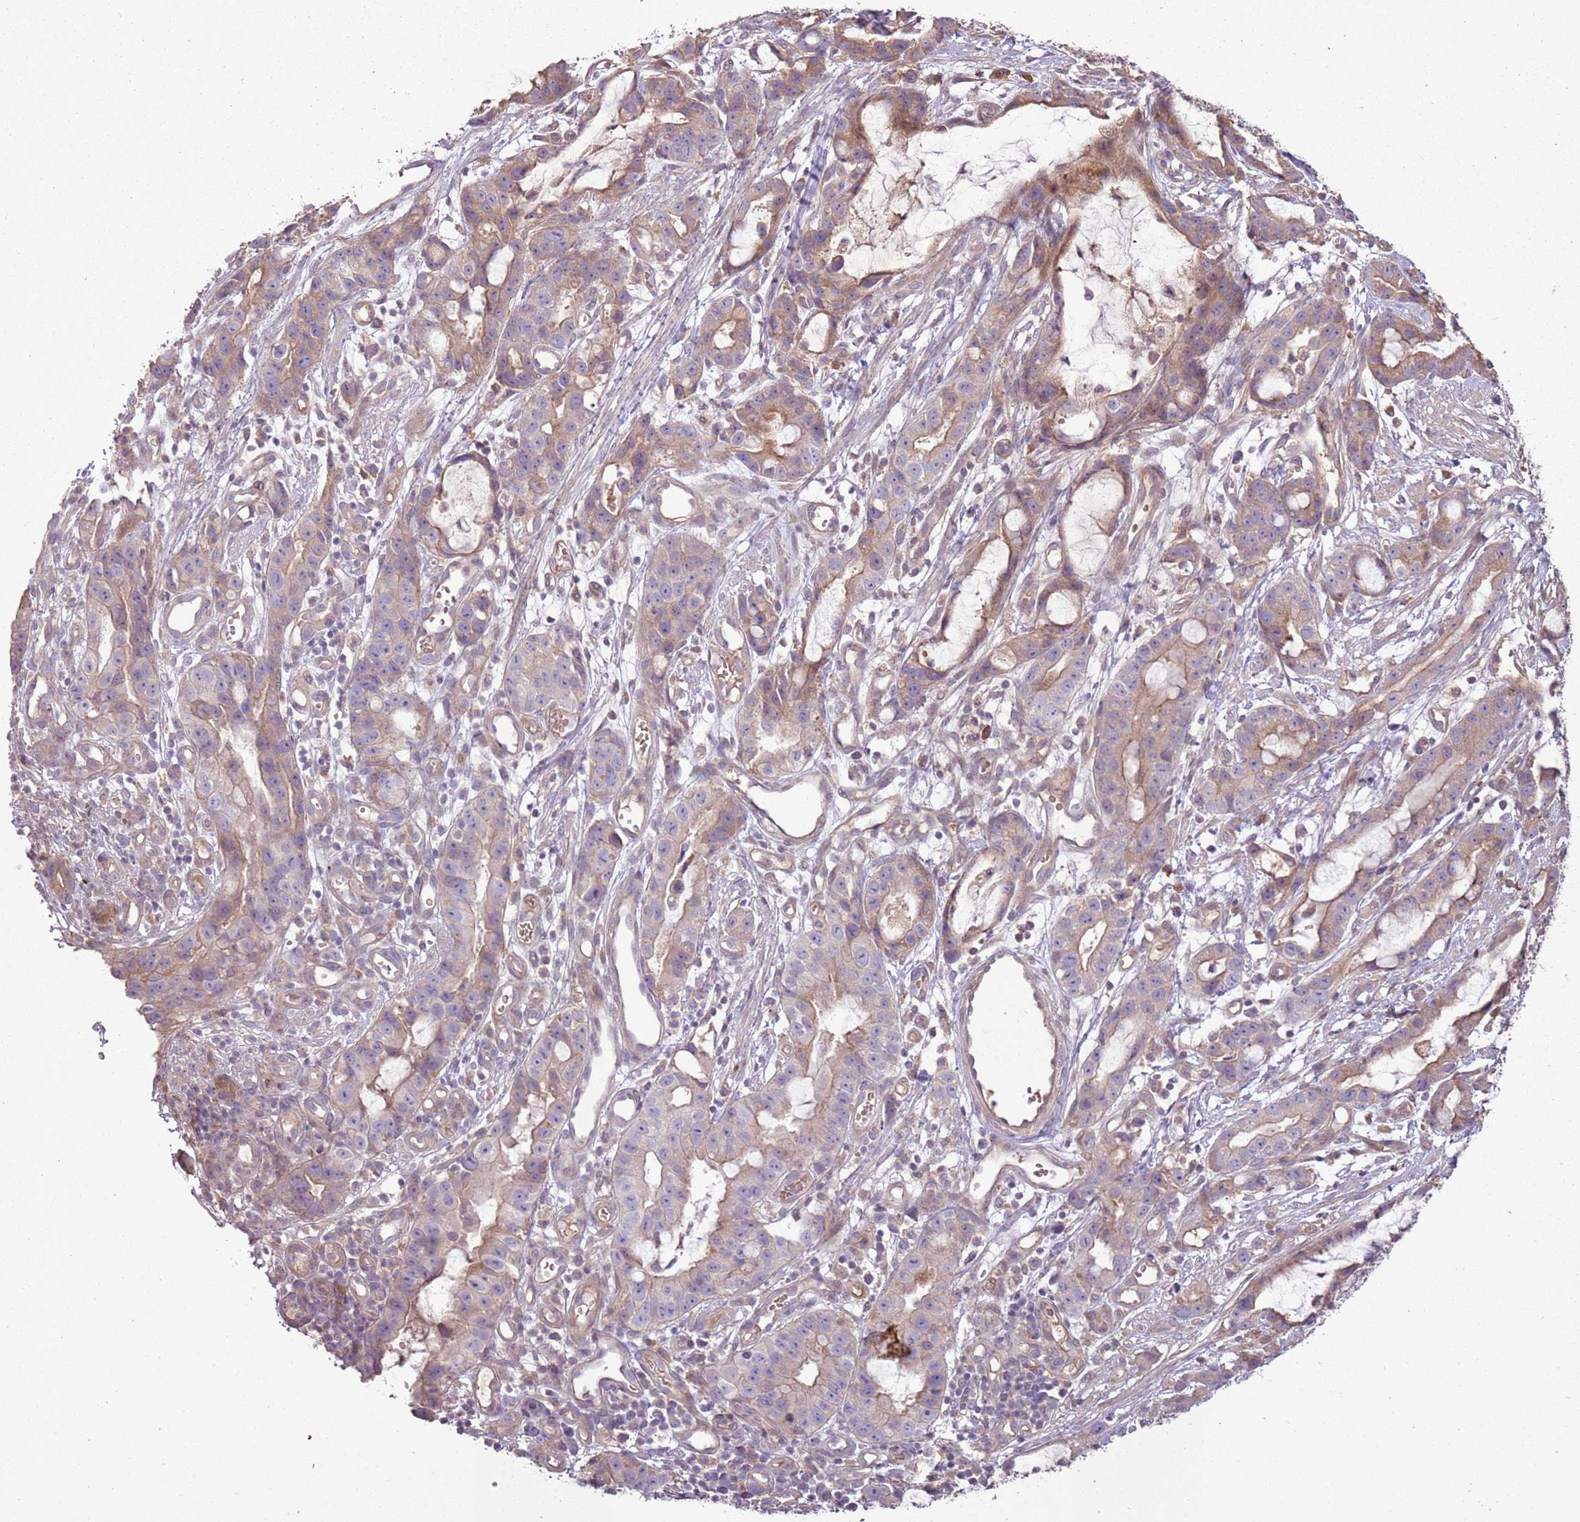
{"staining": {"intensity": "moderate", "quantity": "25%-75%", "location": "cytoplasmic/membranous"}, "tissue": "stomach cancer", "cell_type": "Tumor cells", "image_type": "cancer", "snomed": [{"axis": "morphology", "description": "Adenocarcinoma, NOS"}, {"axis": "topography", "description": "Stomach"}], "caption": "Human stomach adenocarcinoma stained with a protein marker reveals moderate staining in tumor cells.", "gene": "ANKRD24", "patient": {"sex": "male", "age": 55}}